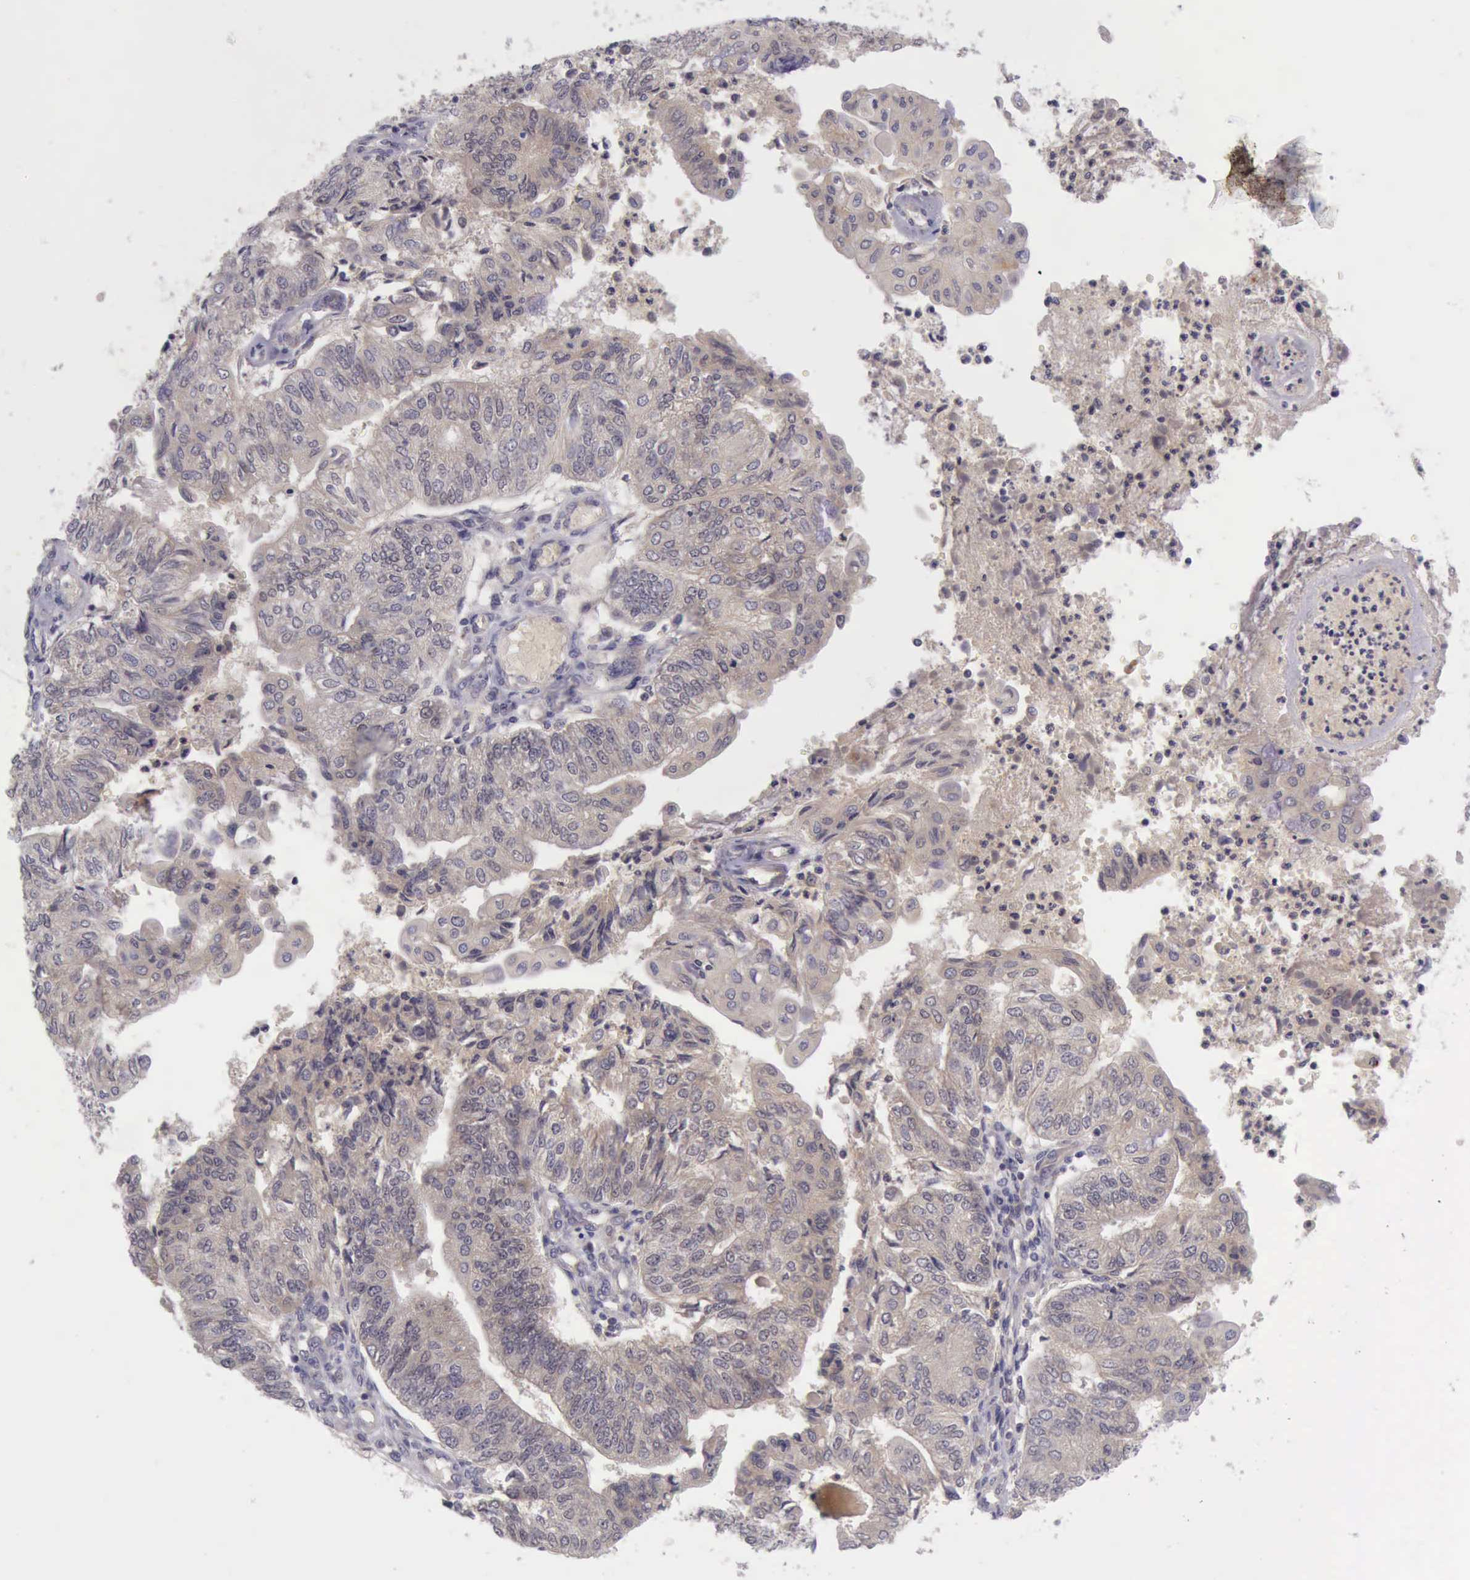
{"staining": {"intensity": "weak", "quantity": ">75%", "location": "cytoplasmic/membranous"}, "tissue": "endometrial cancer", "cell_type": "Tumor cells", "image_type": "cancer", "snomed": [{"axis": "morphology", "description": "Adenocarcinoma, NOS"}, {"axis": "topography", "description": "Endometrium"}], "caption": "Endometrial adenocarcinoma stained with DAB (3,3'-diaminobenzidine) immunohistochemistry reveals low levels of weak cytoplasmic/membranous expression in approximately >75% of tumor cells.", "gene": "ARNT2", "patient": {"sex": "female", "age": 59}}